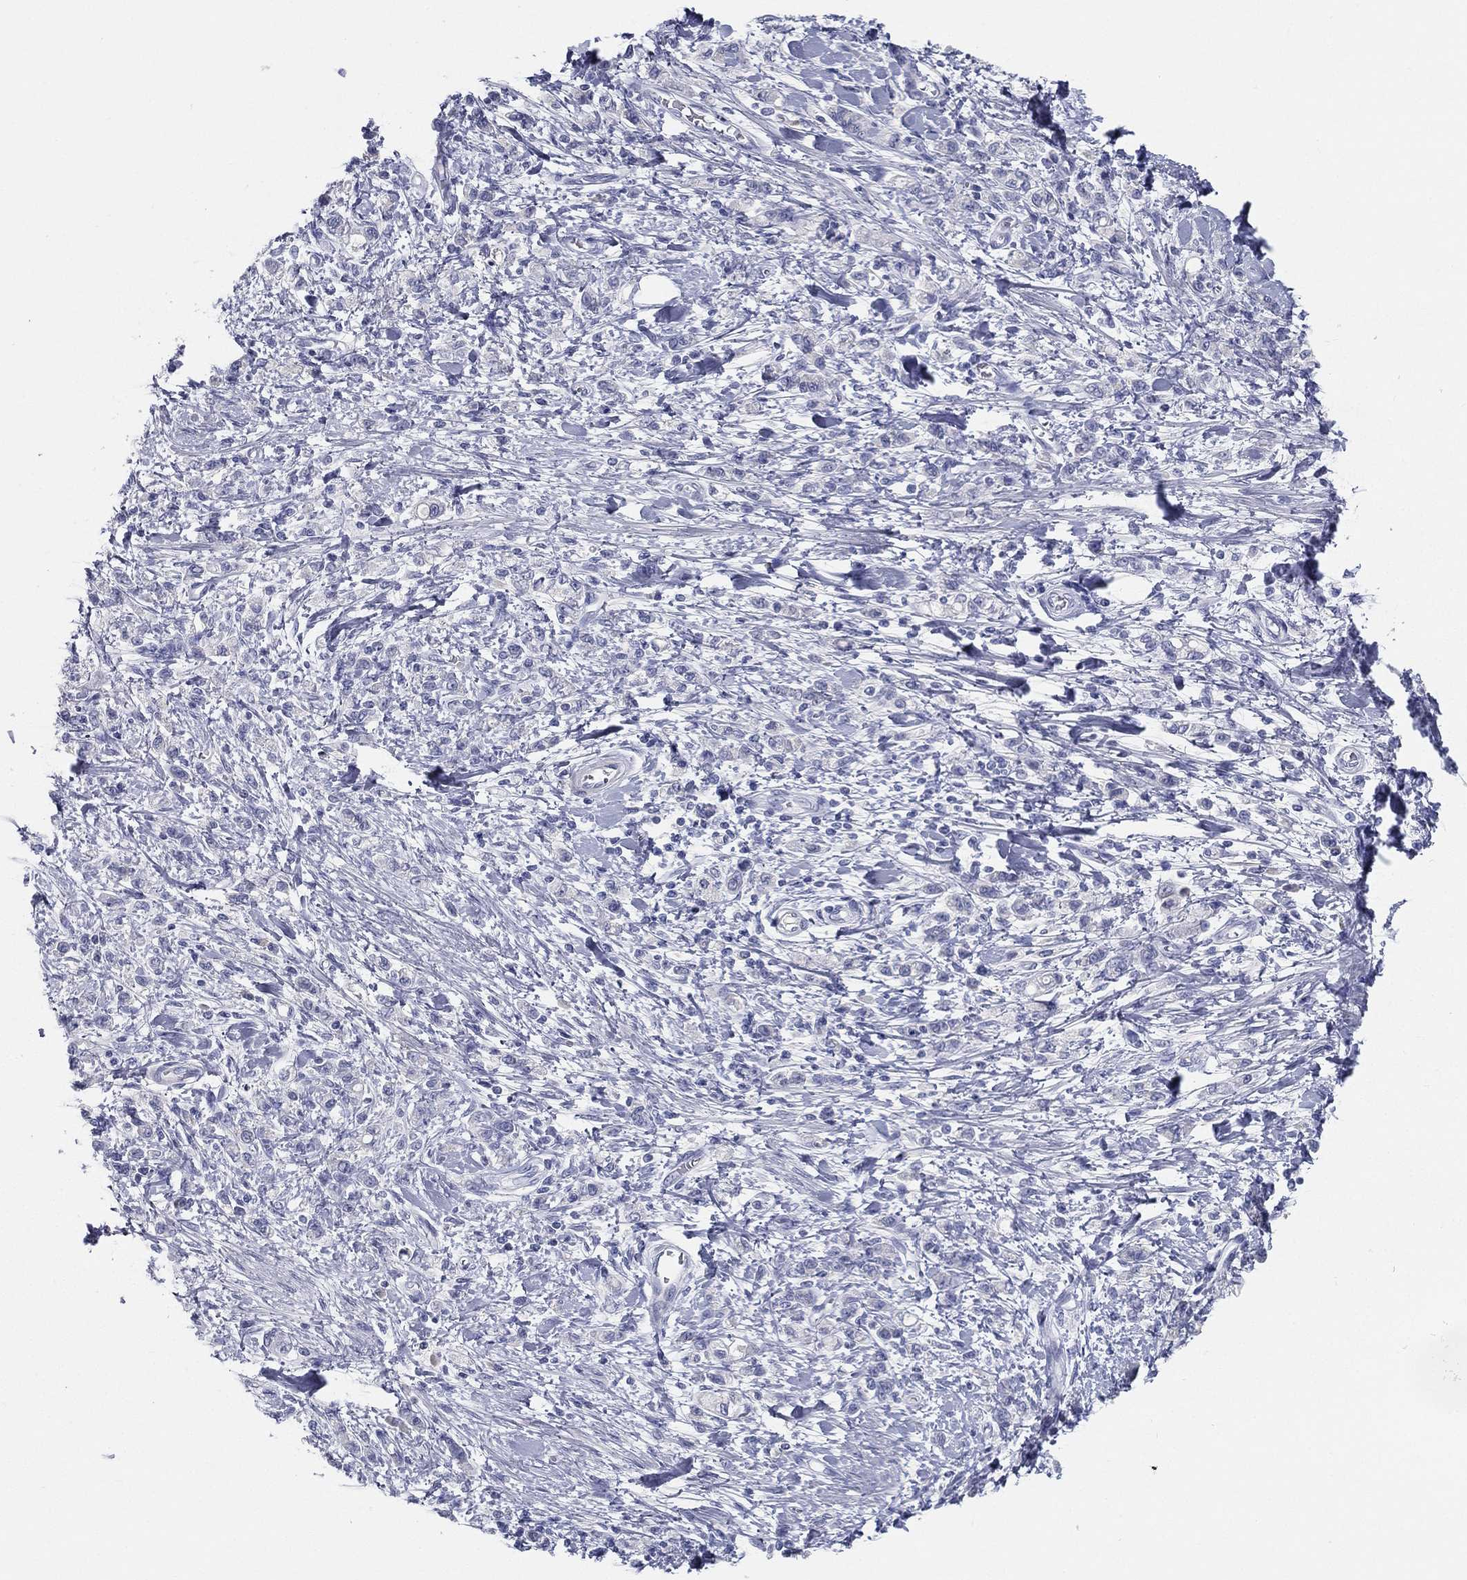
{"staining": {"intensity": "negative", "quantity": "none", "location": "none"}, "tissue": "stomach cancer", "cell_type": "Tumor cells", "image_type": "cancer", "snomed": [{"axis": "morphology", "description": "Adenocarcinoma, NOS"}, {"axis": "topography", "description": "Stomach"}], "caption": "High magnification brightfield microscopy of stomach adenocarcinoma stained with DAB (brown) and counterstained with hematoxylin (blue): tumor cells show no significant staining.", "gene": "STS", "patient": {"sex": "male", "age": 77}}